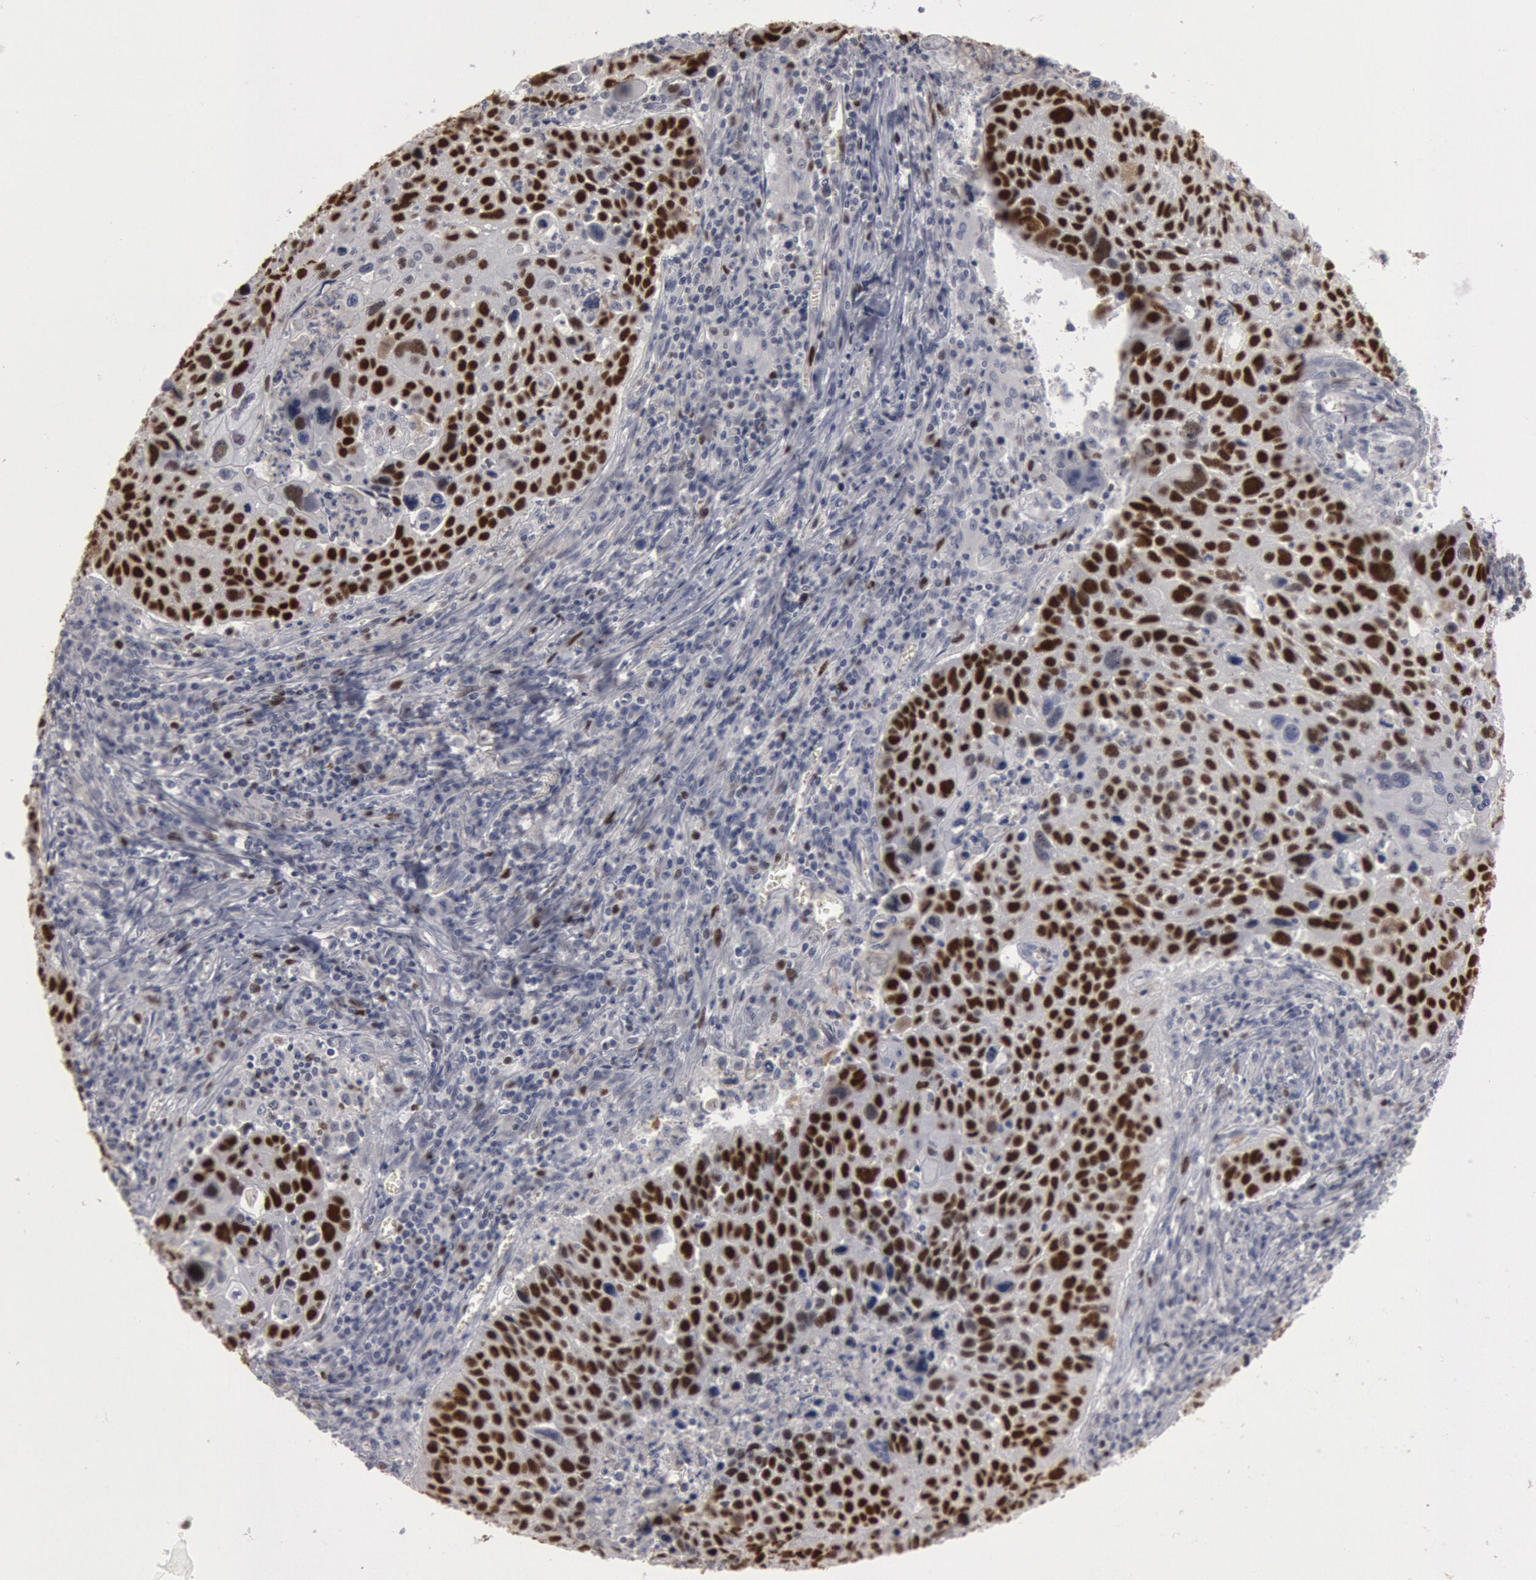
{"staining": {"intensity": "strong", "quantity": ">75%", "location": "nuclear"}, "tissue": "lung cancer", "cell_type": "Tumor cells", "image_type": "cancer", "snomed": [{"axis": "morphology", "description": "Squamous cell carcinoma, NOS"}, {"axis": "topography", "description": "Lung"}], "caption": "Lung squamous cell carcinoma stained with a protein marker demonstrates strong staining in tumor cells.", "gene": "WDHD1", "patient": {"sex": "male", "age": 68}}